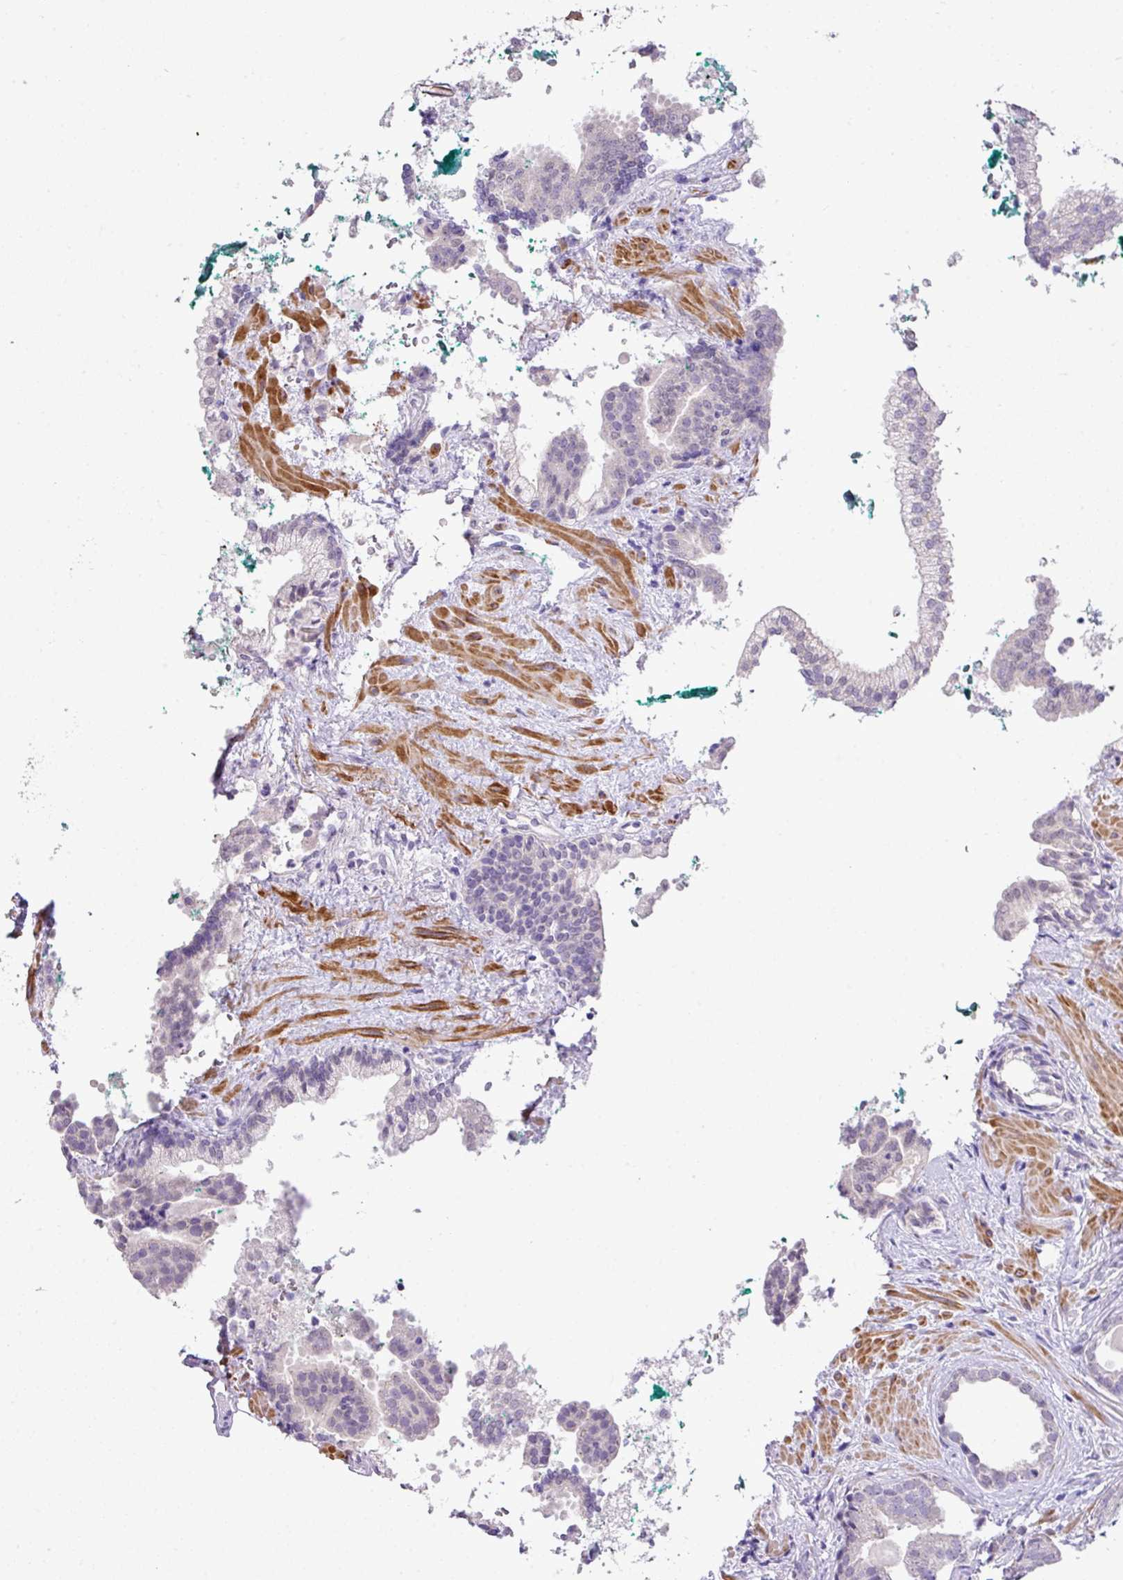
{"staining": {"intensity": "negative", "quantity": "none", "location": "none"}, "tissue": "prostate cancer", "cell_type": "Tumor cells", "image_type": "cancer", "snomed": [{"axis": "morphology", "description": "Adenocarcinoma, High grade"}, {"axis": "topography", "description": "Prostate"}], "caption": "IHC of human prostate cancer (high-grade adenocarcinoma) reveals no positivity in tumor cells. Brightfield microscopy of immunohistochemistry (IHC) stained with DAB (brown) and hematoxylin (blue), captured at high magnification.", "gene": "DIP2A", "patient": {"sex": "male", "age": 60}}